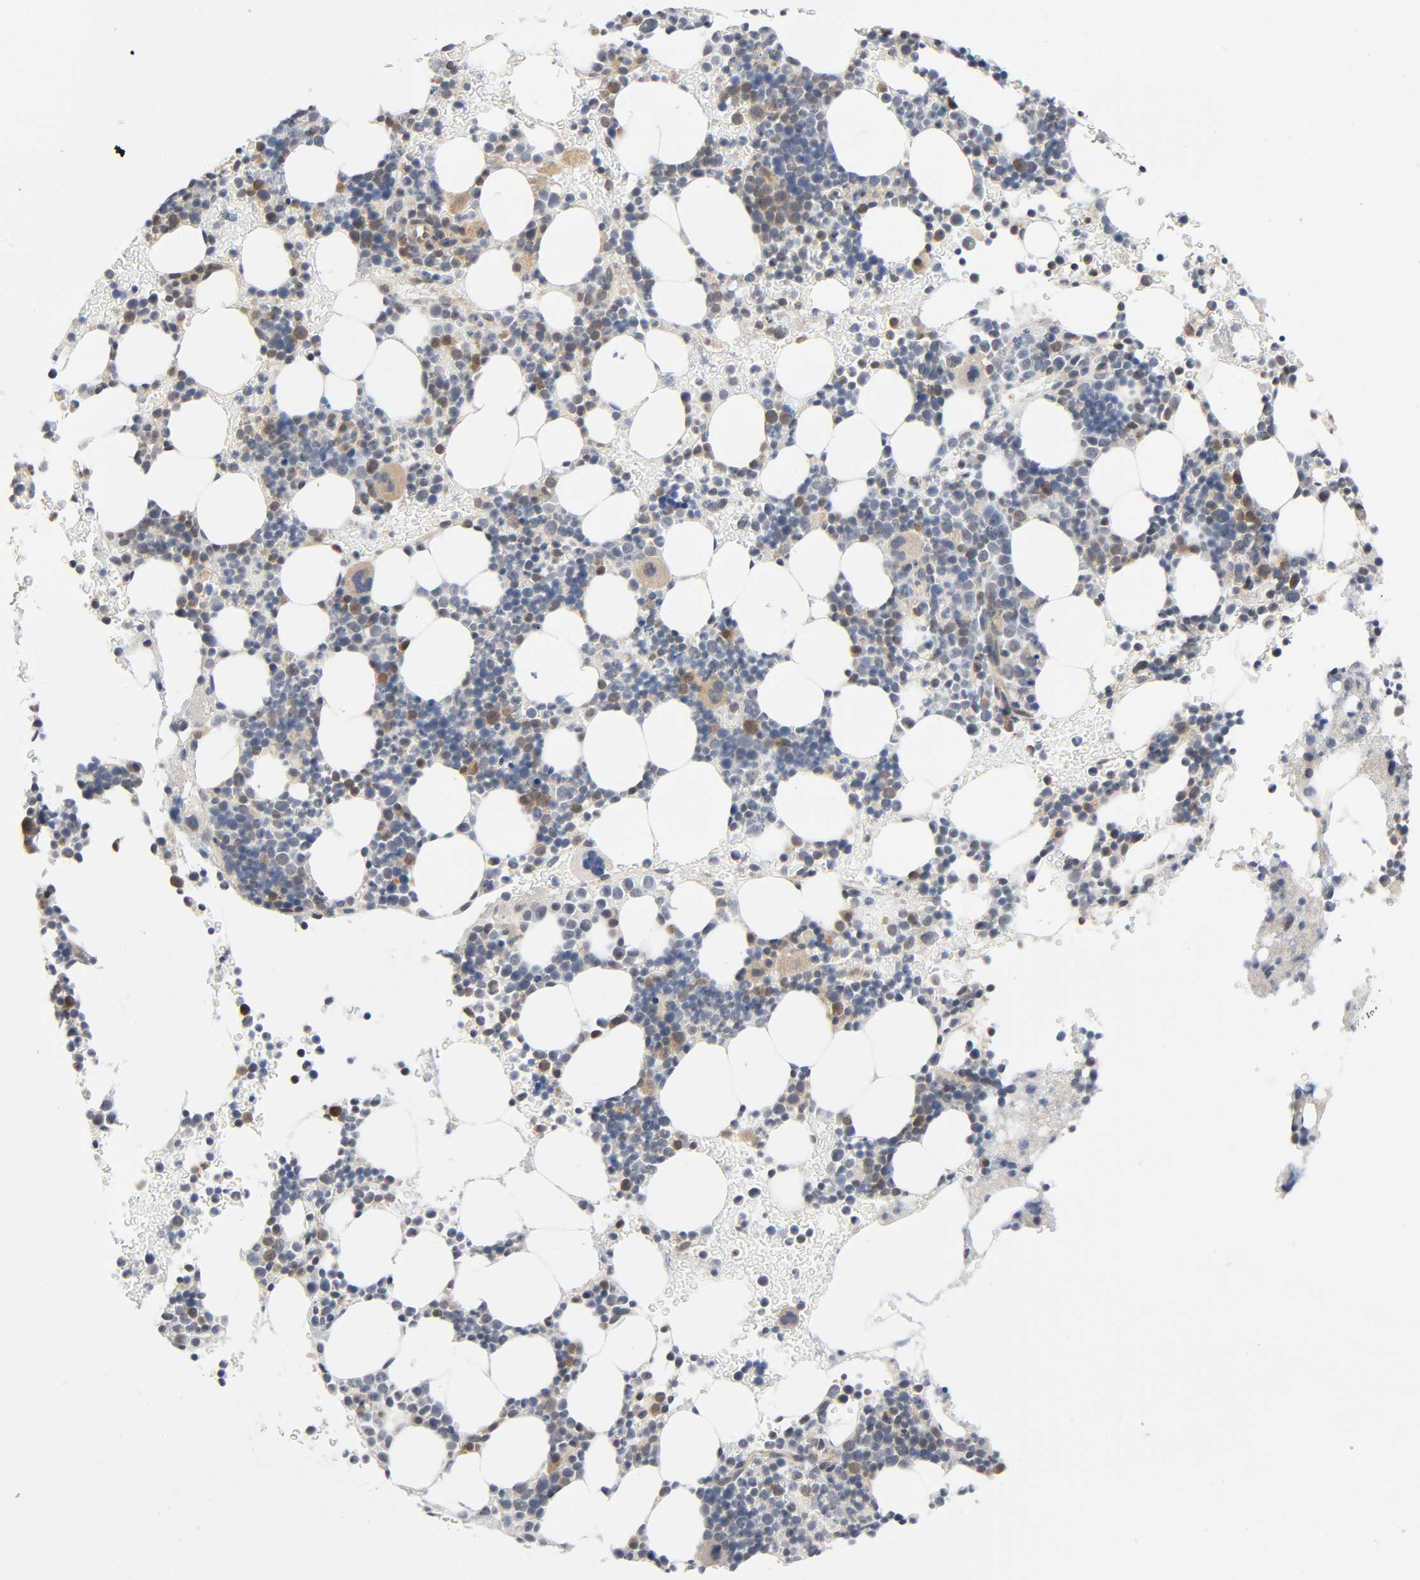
{"staining": {"intensity": "moderate", "quantity": "25%-75%", "location": "cytoplasmic/membranous"}, "tissue": "bone marrow", "cell_type": "Hematopoietic cells", "image_type": "normal", "snomed": [{"axis": "morphology", "description": "Normal tissue, NOS"}, {"axis": "topography", "description": "Bone marrow"}], "caption": "High-magnification brightfield microscopy of unremarkable bone marrow stained with DAB (3,3'-diaminobenzidine) (brown) and counterstained with hematoxylin (blue). hematopoietic cells exhibit moderate cytoplasmic/membranous positivity is present in approximately25%-75% of cells. The staining is performed using DAB (3,3'-diaminobenzidine) brown chromogen to label protein expression. The nuclei are counter-stained blue using hematoxylin.", "gene": "MAPK8", "patient": {"sex": "male", "age": 17}}